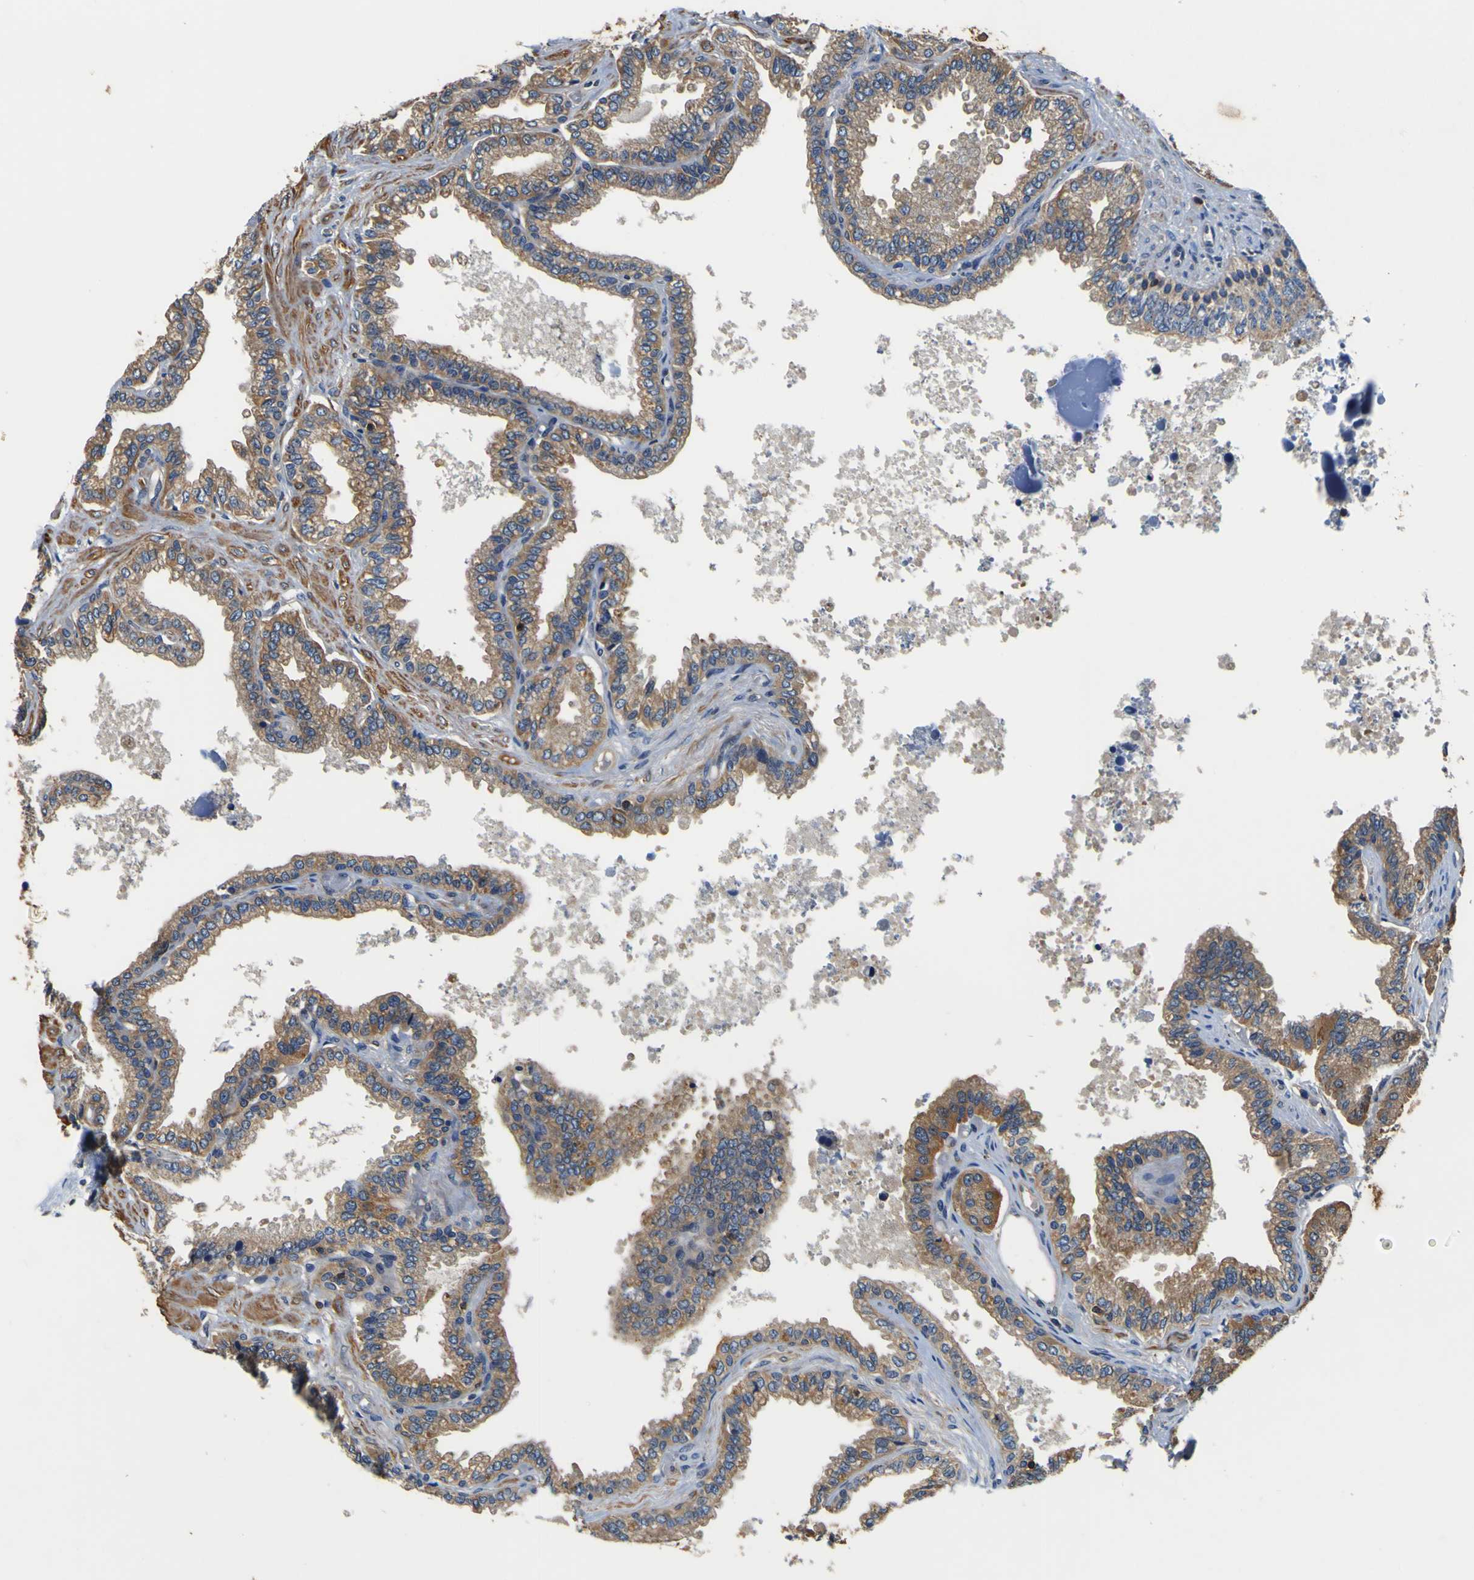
{"staining": {"intensity": "moderate", "quantity": ">75%", "location": "cytoplasmic/membranous"}, "tissue": "seminal vesicle", "cell_type": "Glandular cells", "image_type": "normal", "snomed": [{"axis": "morphology", "description": "Normal tissue, NOS"}, {"axis": "topography", "description": "Seminal veicle"}], "caption": "Immunohistochemical staining of normal human seminal vesicle shows >75% levels of moderate cytoplasmic/membranous protein staining in approximately >75% of glandular cells. (Stains: DAB (3,3'-diaminobenzidine) in brown, nuclei in blue, Microscopy: brightfield microscopy at high magnification).", "gene": "CNR2", "patient": {"sex": "male", "age": 46}}